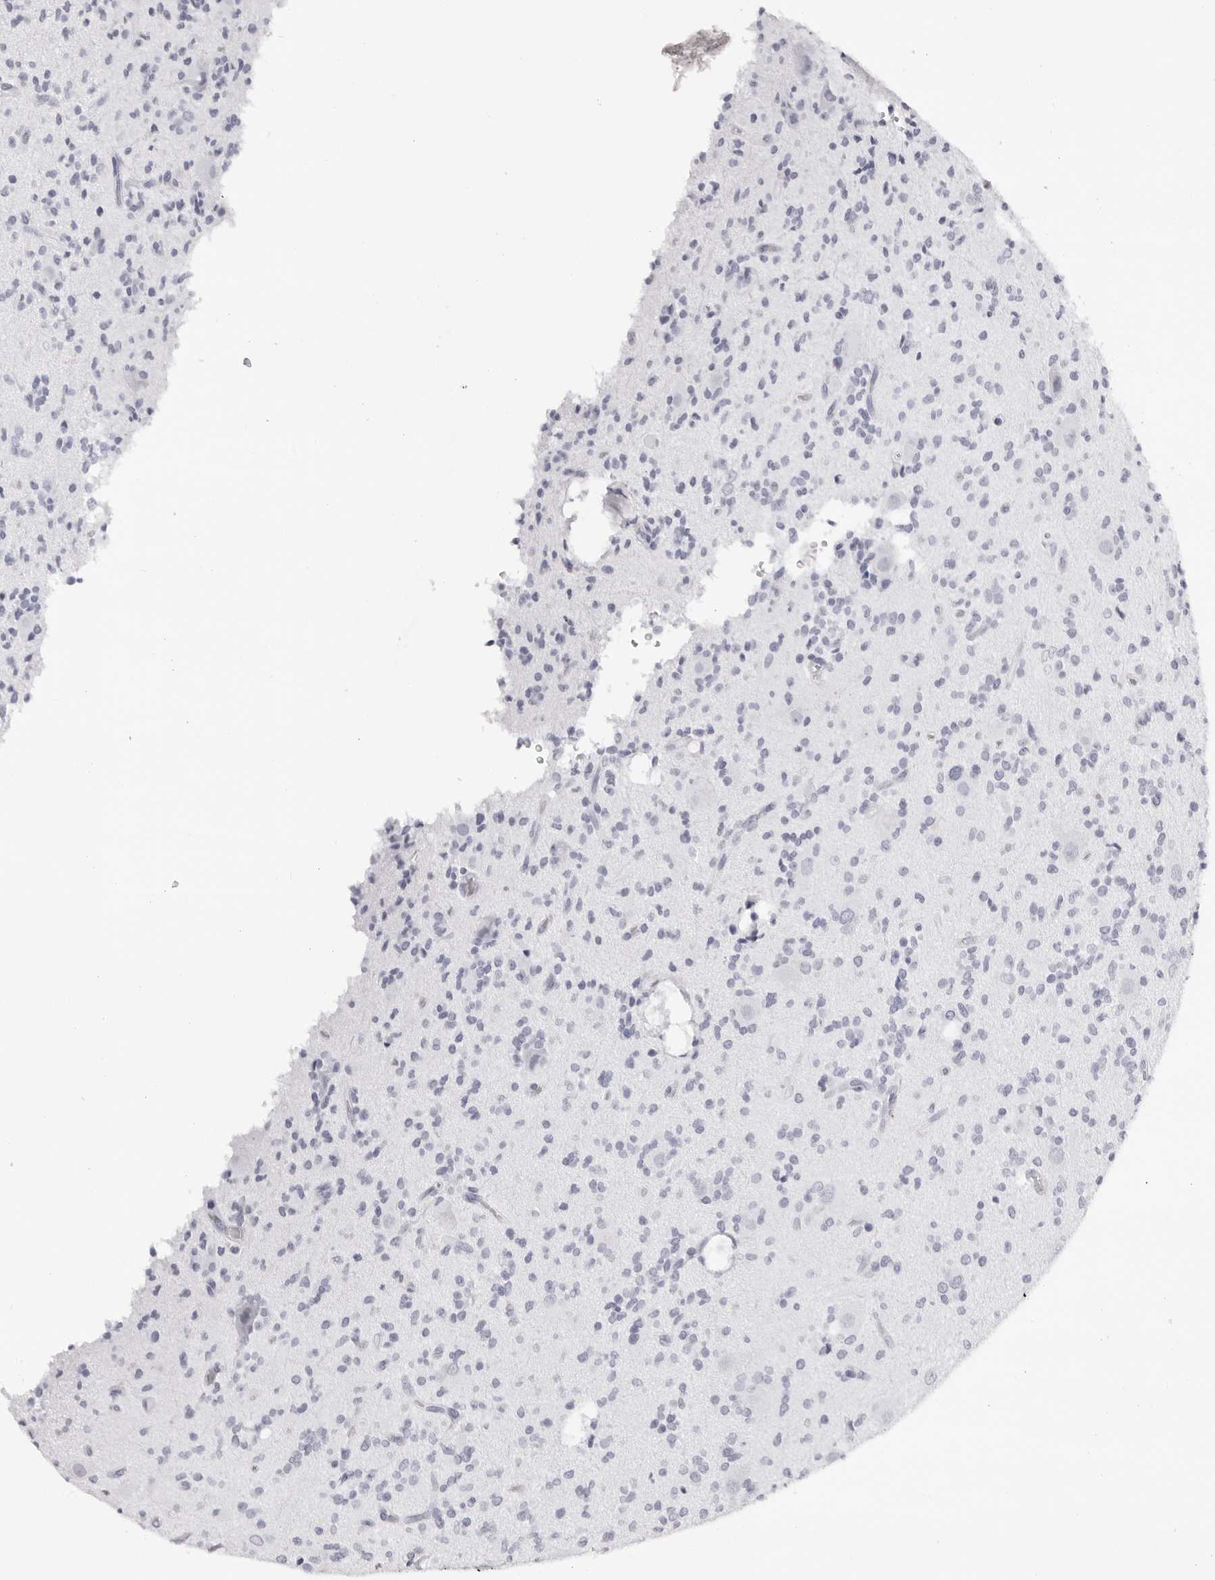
{"staining": {"intensity": "negative", "quantity": "none", "location": "none"}, "tissue": "glioma", "cell_type": "Tumor cells", "image_type": "cancer", "snomed": [{"axis": "morphology", "description": "Glioma, malignant, High grade"}, {"axis": "topography", "description": "Brain"}], "caption": "Immunohistochemistry (IHC) image of human malignant glioma (high-grade) stained for a protein (brown), which exhibits no expression in tumor cells.", "gene": "RHO", "patient": {"sex": "male", "age": 34}}